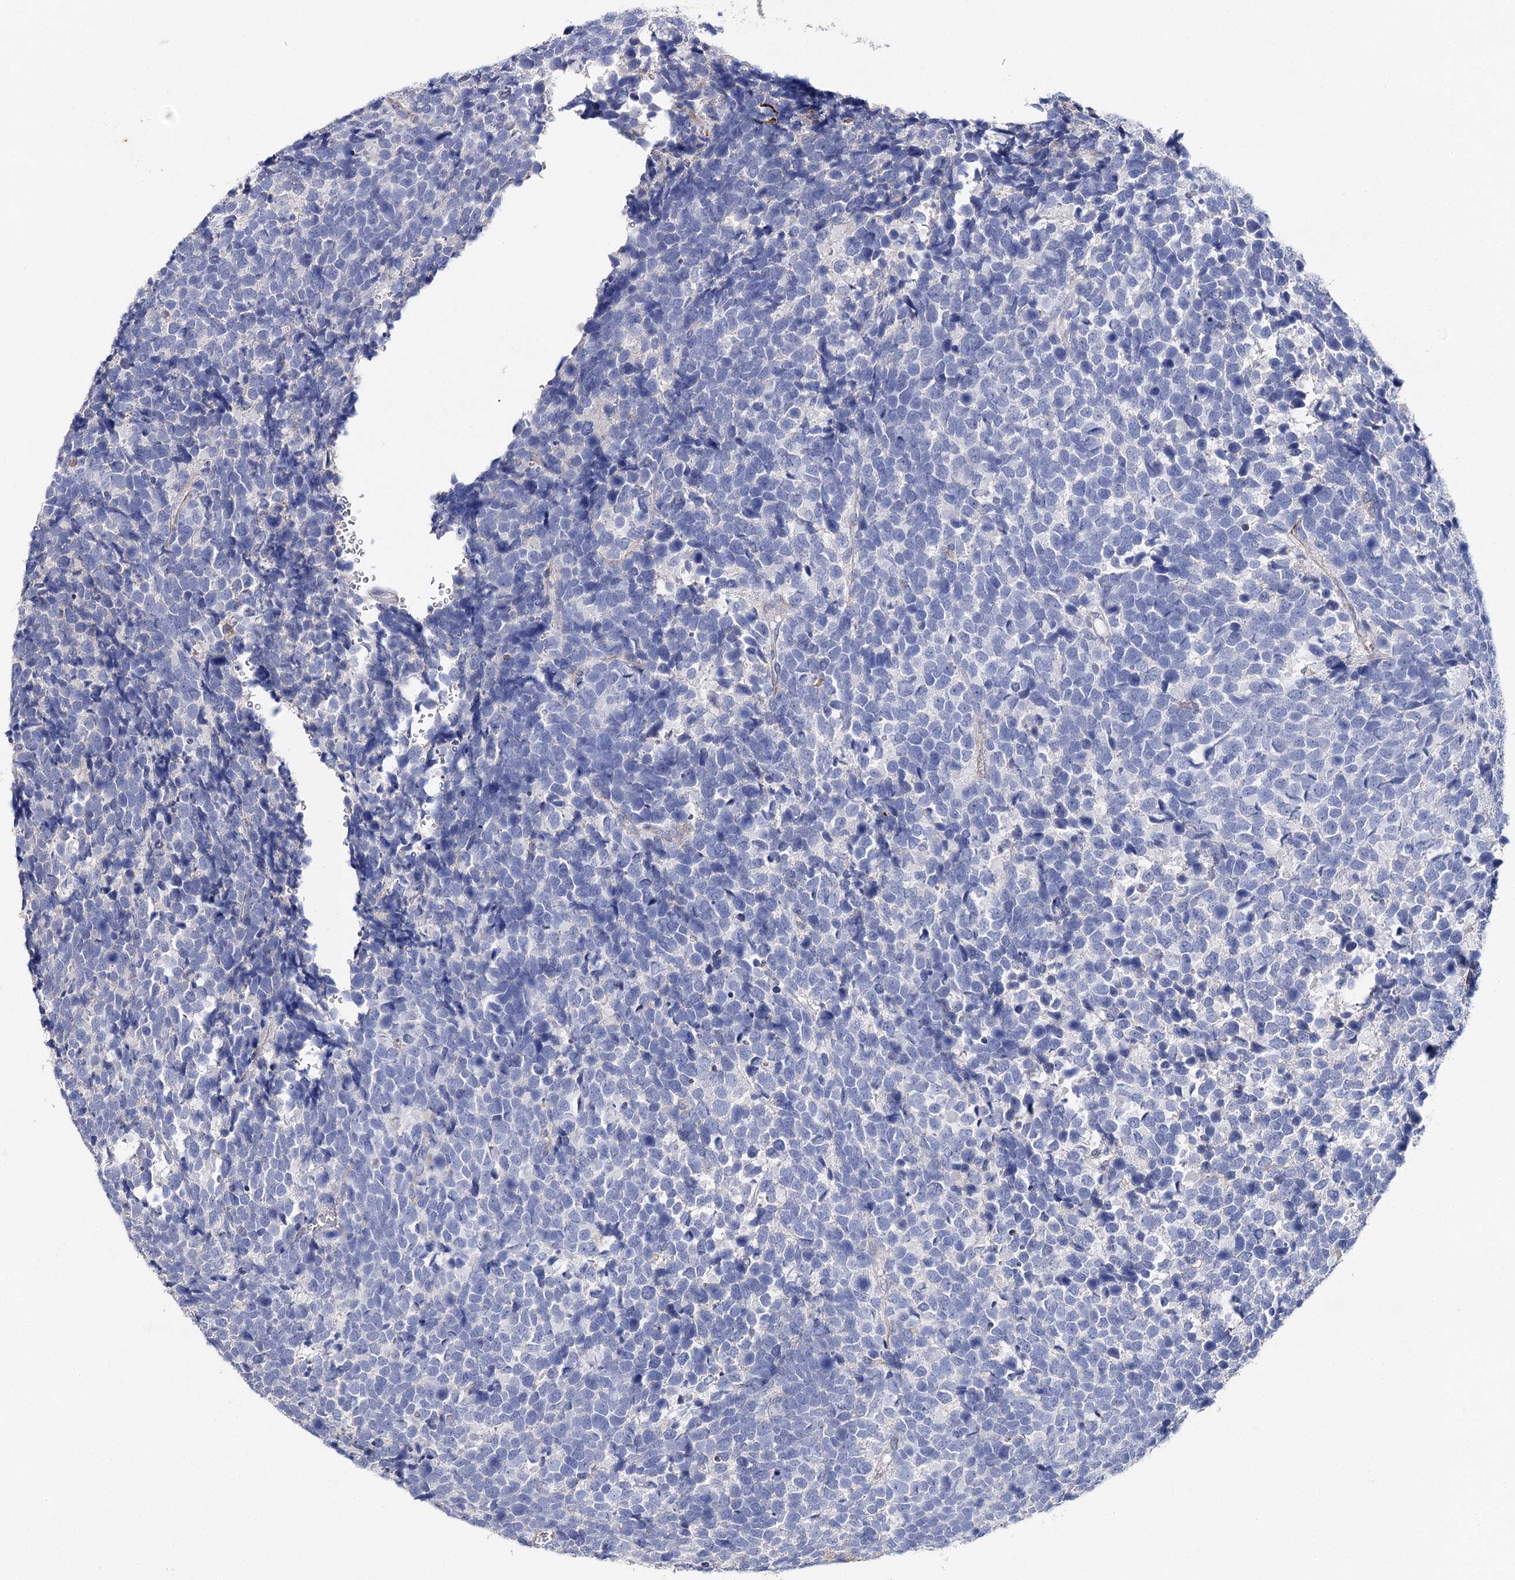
{"staining": {"intensity": "negative", "quantity": "none", "location": "none"}, "tissue": "urothelial cancer", "cell_type": "Tumor cells", "image_type": "cancer", "snomed": [{"axis": "morphology", "description": "Urothelial carcinoma, High grade"}, {"axis": "topography", "description": "Urinary bladder"}], "caption": "This is an immunohistochemistry image of urothelial cancer. There is no staining in tumor cells.", "gene": "EPYC", "patient": {"sex": "female", "age": 82}}